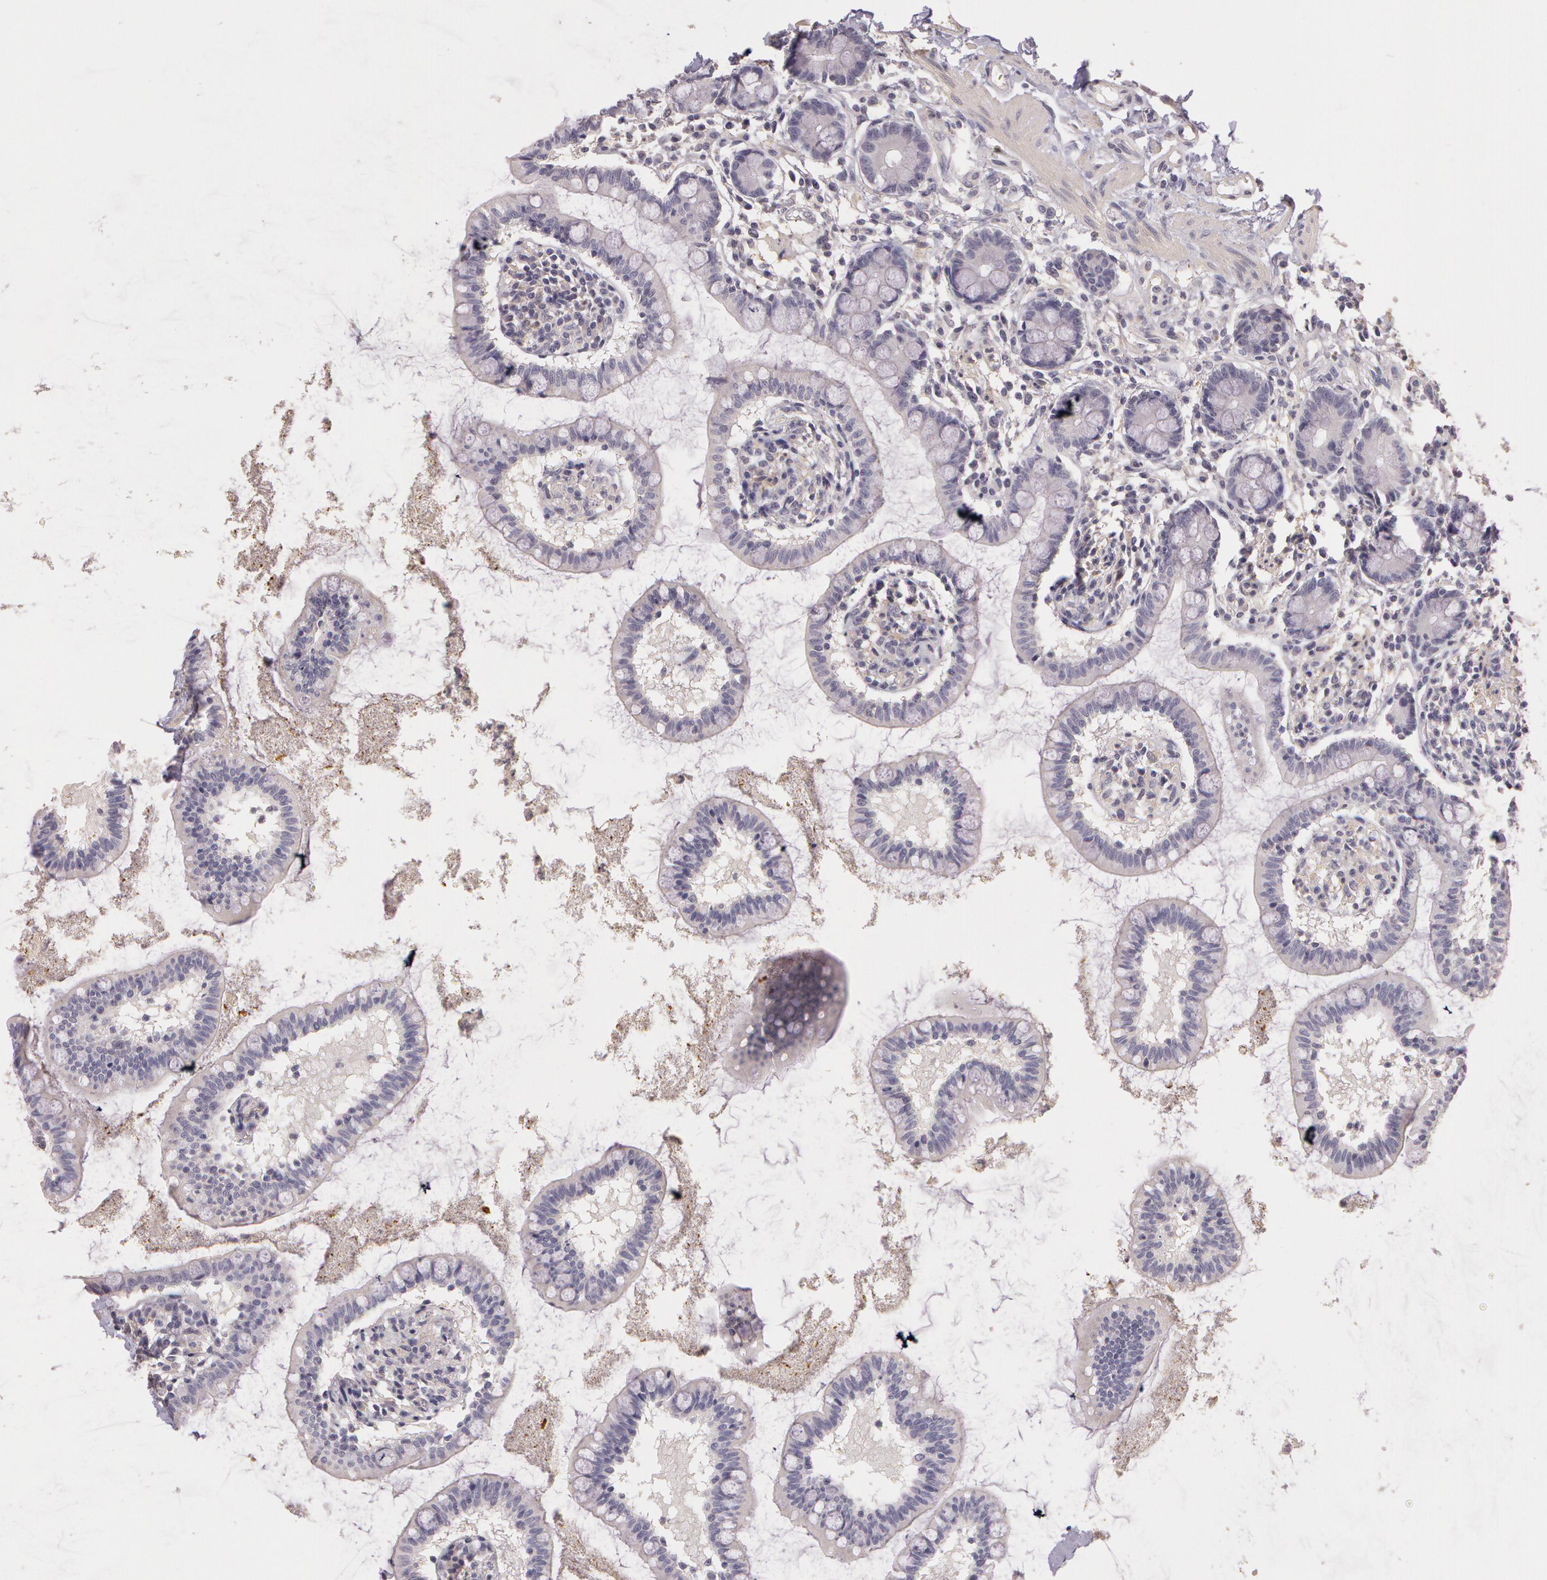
{"staining": {"intensity": "negative", "quantity": "none", "location": "none"}, "tissue": "small intestine", "cell_type": "Glandular cells", "image_type": "normal", "snomed": [{"axis": "morphology", "description": "Normal tissue, NOS"}, {"axis": "topography", "description": "Small intestine"}], "caption": "IHC micrograph of benign small intestine: small intestine stained with DAB (3,3'-diaminobenzidine) exhibits no significant protein staining in glandular cells.", "gene": "G2E3", "patient": {"sex": "female", "age": 61}}